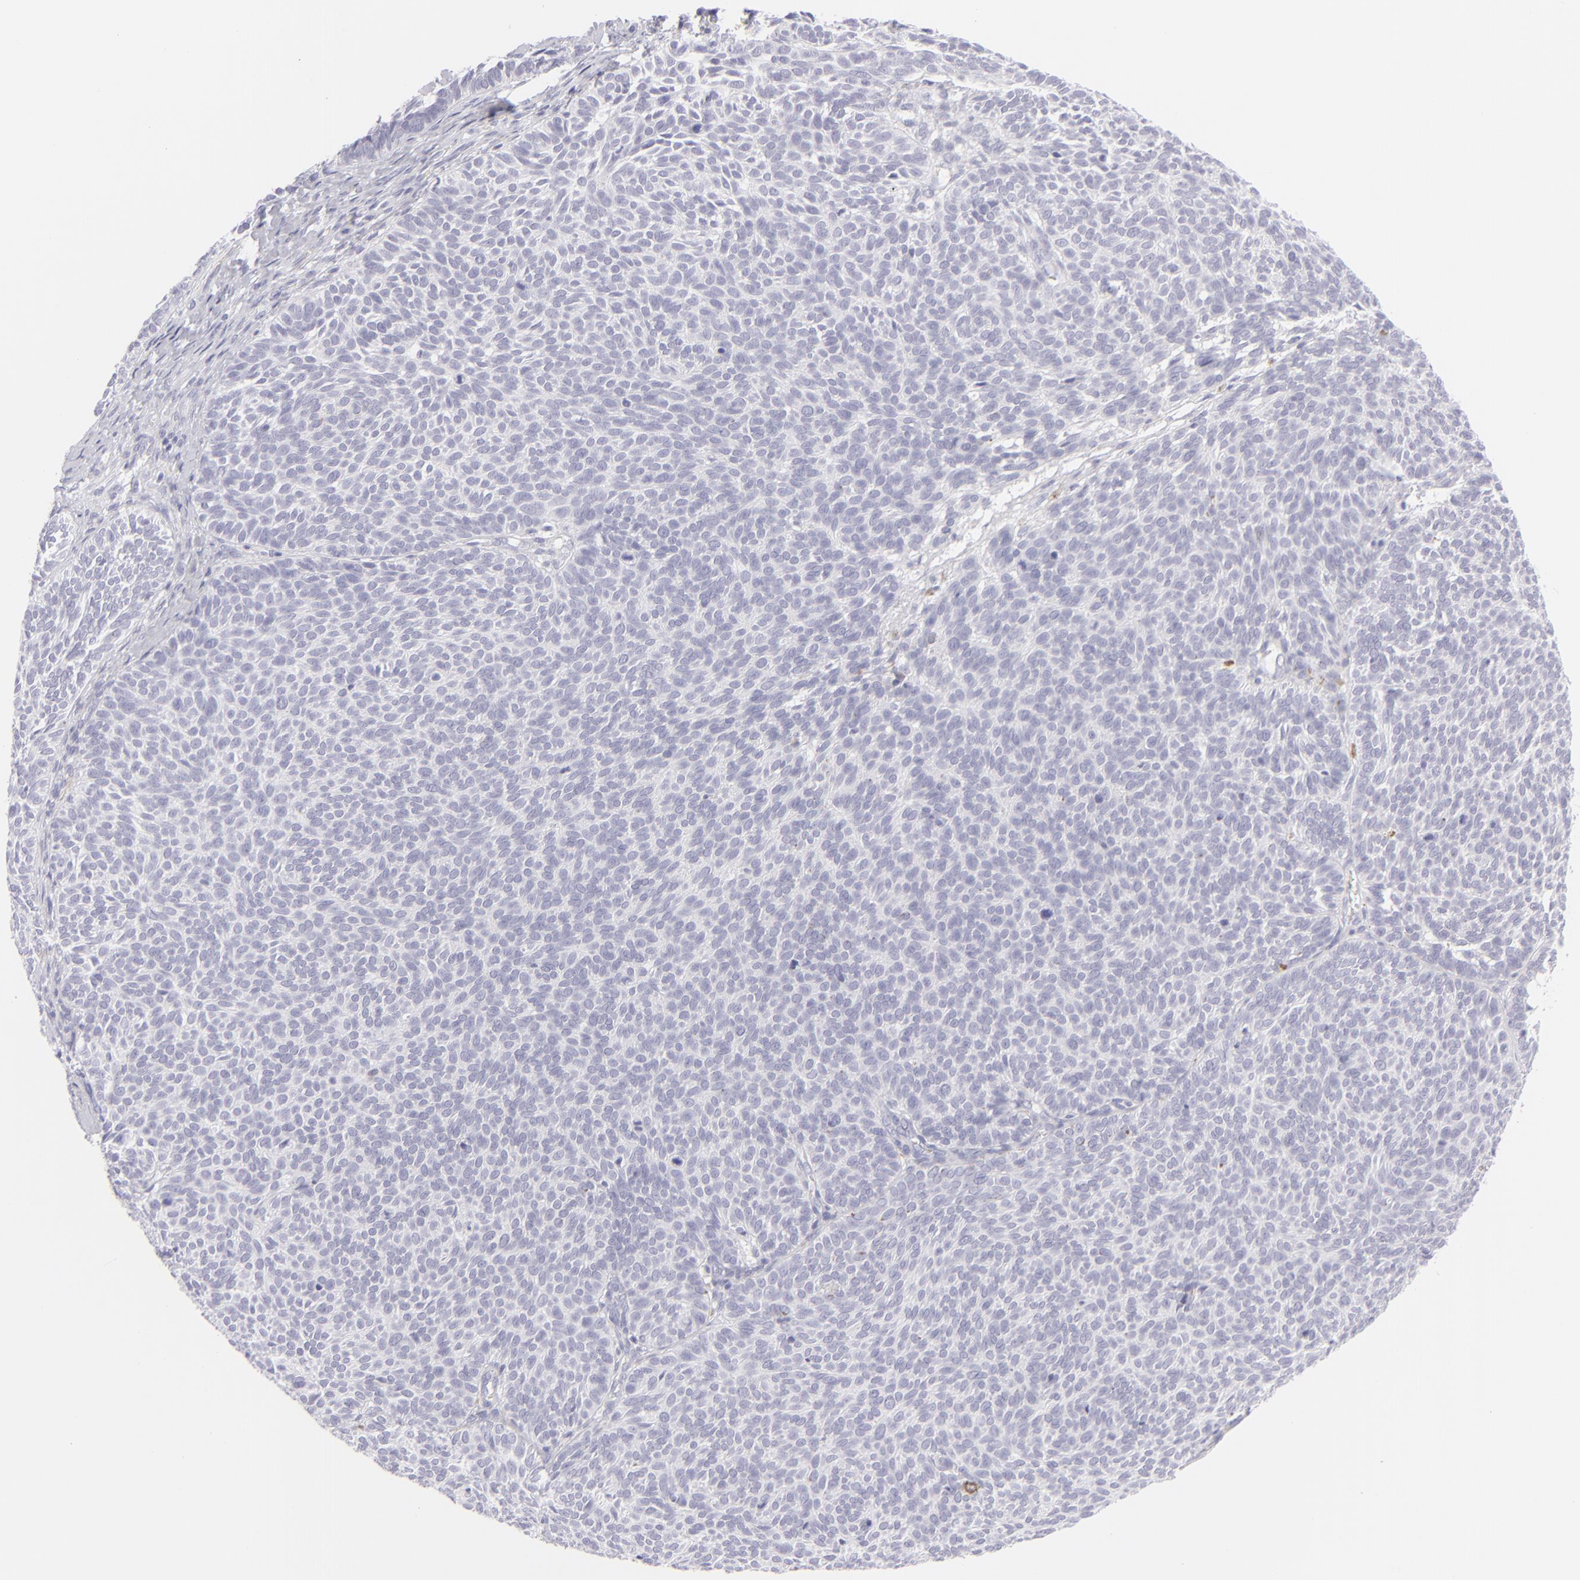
{"staining": {"intensity": "negative", "quantity": "none", "location": "none"}, "tissue": "skin cancer", "cell_type": "Tumor cells", "image_type": "cancer", "snomed": [{"axis": "morphology", "description": "Basal cell carcinoma"}, {"axis": "topography", "description": "Skin"}], "caption": "This micrograph is of basal cell carcinoma (skin) stained with IHC to label a protein in brown with the nuclei are counter-stained blue. There is no positivity in tumor cells.", "gene": "FCER2", "patient": {"sex": "male", "age": 63}}